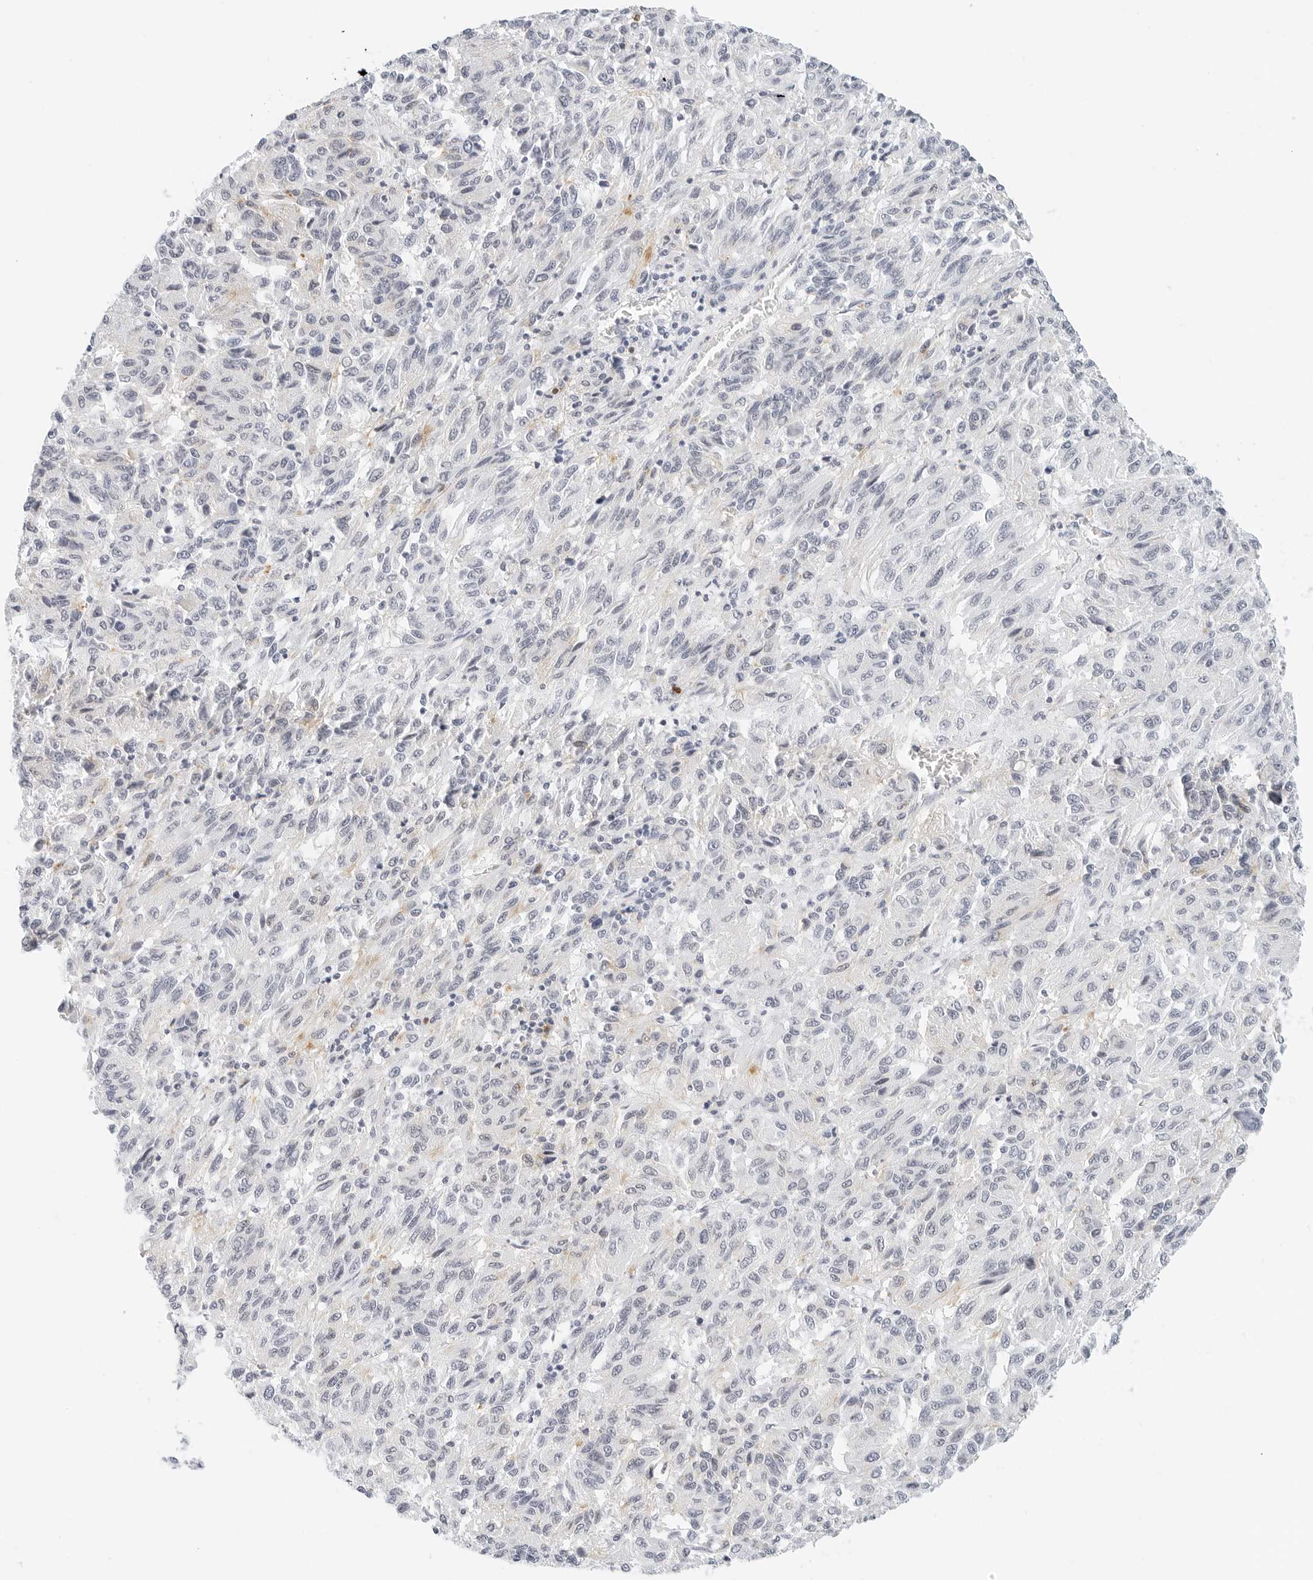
{"staining": {"intensity": "negative", "quantity": "none", "location": "none"}, "tissue": "melanoma", "cell_type": "Tumor cells", "image_type": "cancer", "snomed": [{"axis": "morphology", "description": "Malignant melanoma, Metastatic site"}, {"axis": "topography", "description": "Lung"}], "caption": "A micrograph of human melanoma is negative for staining in tumor cells.", "gene": "CD22", "patient": {"sex": "male", "age": 64}}